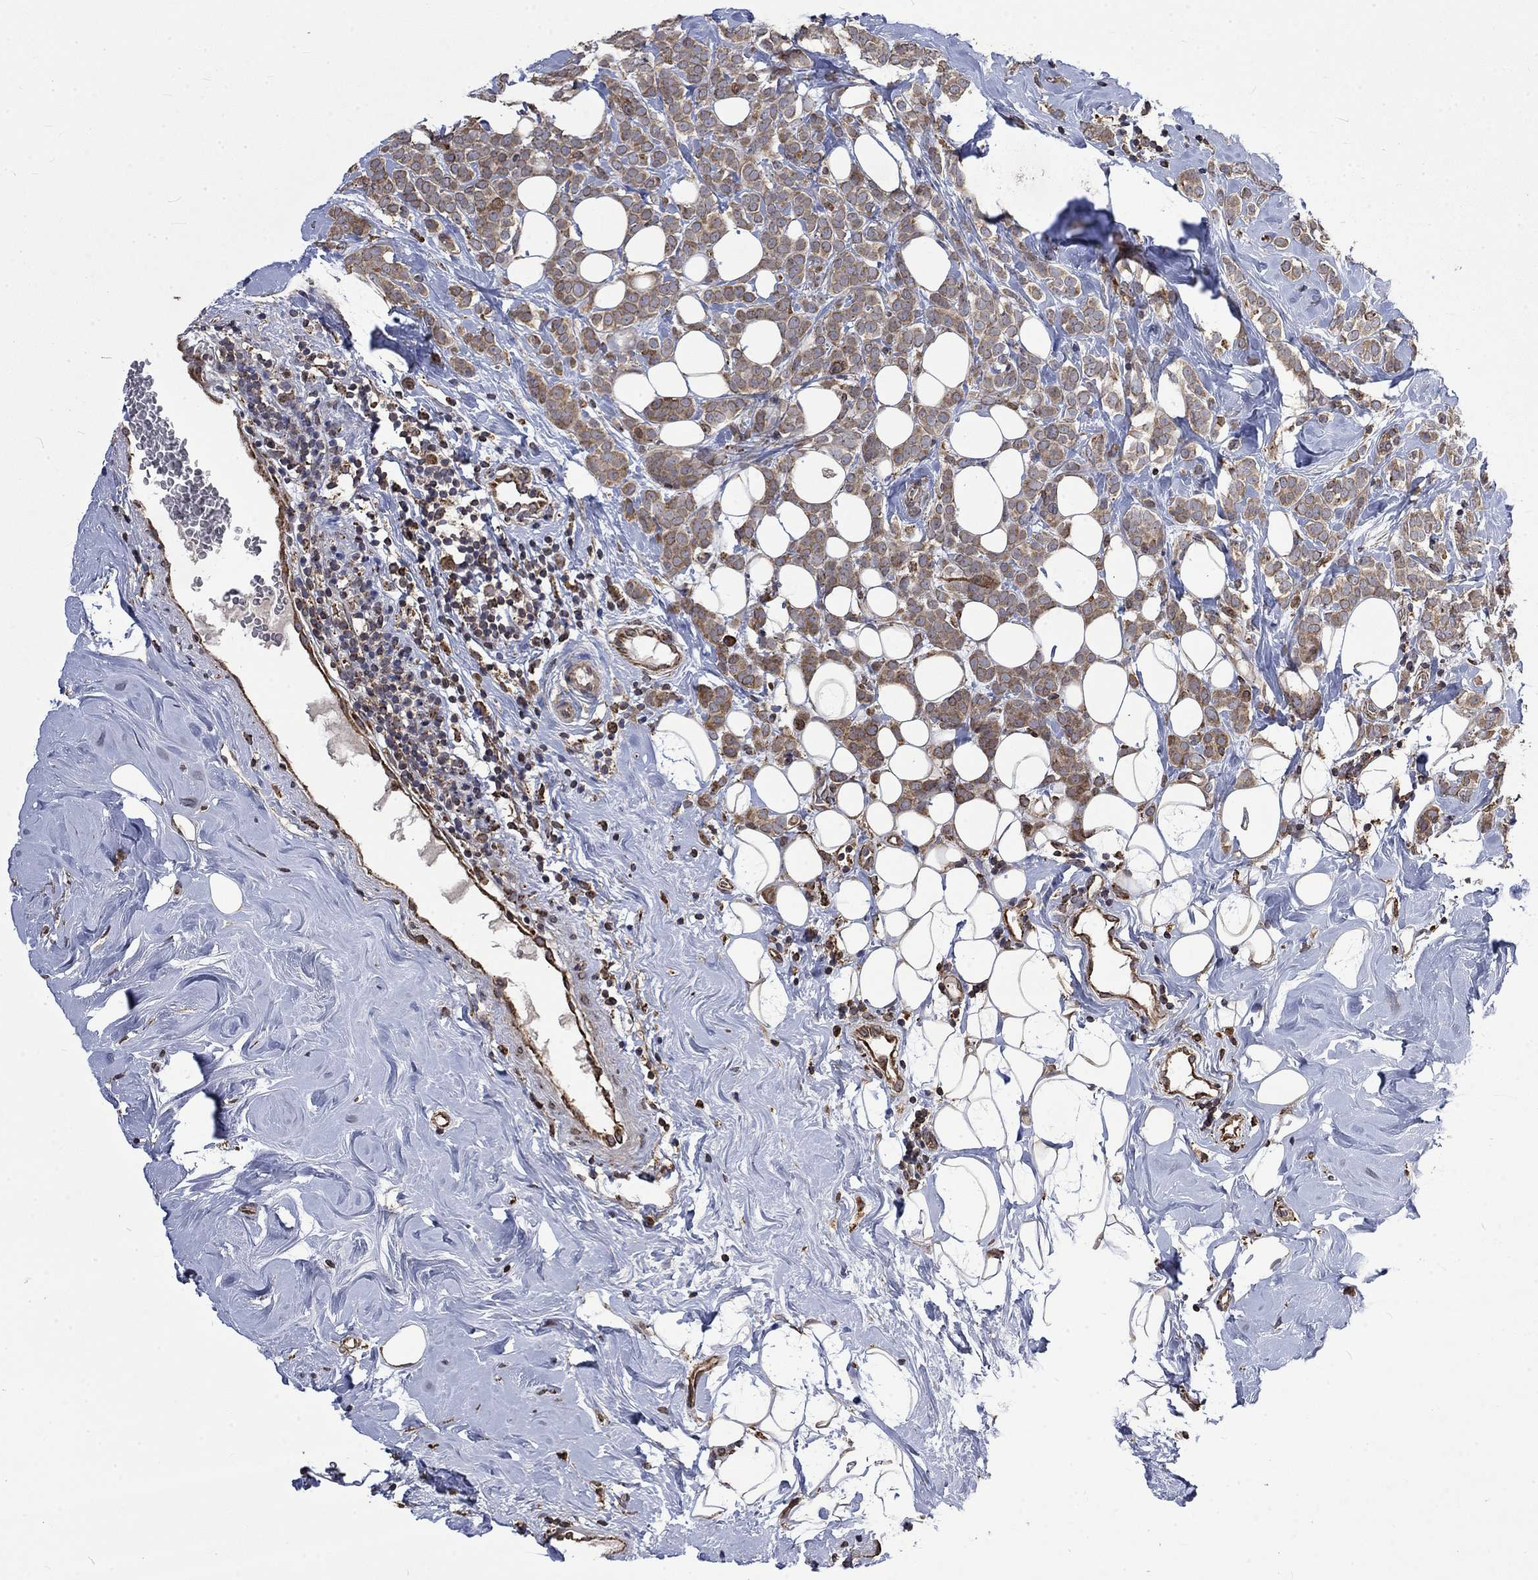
{"staining": {"intensity": "moderate", "quantity": ">75%", "location": "cytoplasmic/membranous"}, "tissue": "breast cancer", "cell_type": "Tumor cells", "image_type": "cancer", "snomed": [{"axis": "morphology", "description": "Lobular carcinoma"}, {"axis": "topography", "description": "Breast"}], "caption": "Immunohistochemical staining of breast lobular carcinoma demonstrates moderate cytoplasmic/membranous protein staining in approximately >75% of tumor cells. (Brightfield microscopy of DAB IHC at high magnification).", "gene": "ESRRA", "patient": {"sex": "female", "age": 49}}